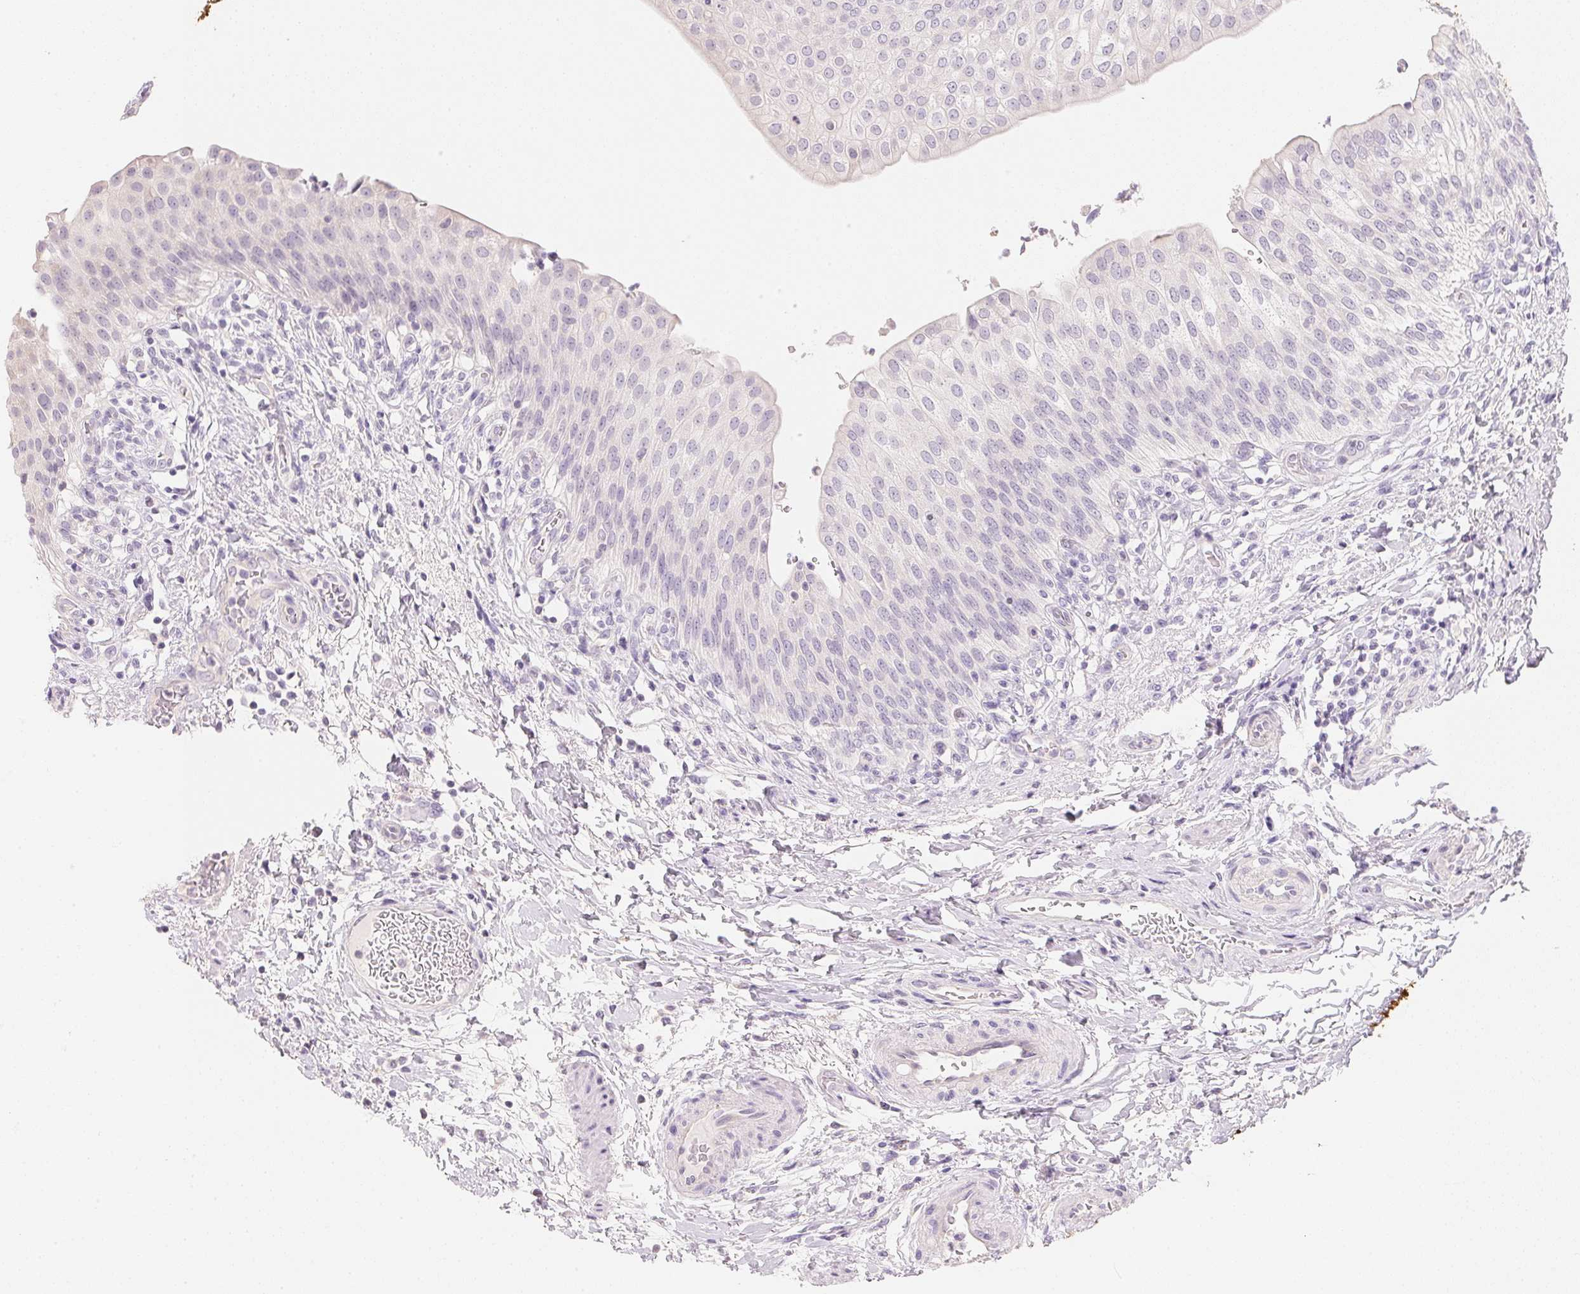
{"staining": {"intensity": "negative", "quantity": "none", "location": "none"}, "tissue": "urinary bladder", "cell_type": "Urothelial cells", "image_type": "normal", "snomed": [{"axis": "morphology", "description": "Normal tissue, NOS"}, {"axis": "topography", "description": "Urinary bladder"}, {"axis": "topography", "description": "Peripheral nerve tissue"}], "caption": "Histopathology image shows no significant protein staining in urothelial cells of benign urinary bladder.", "gene": "ACP3", "patient": {"sex": "female", "age": 60}}